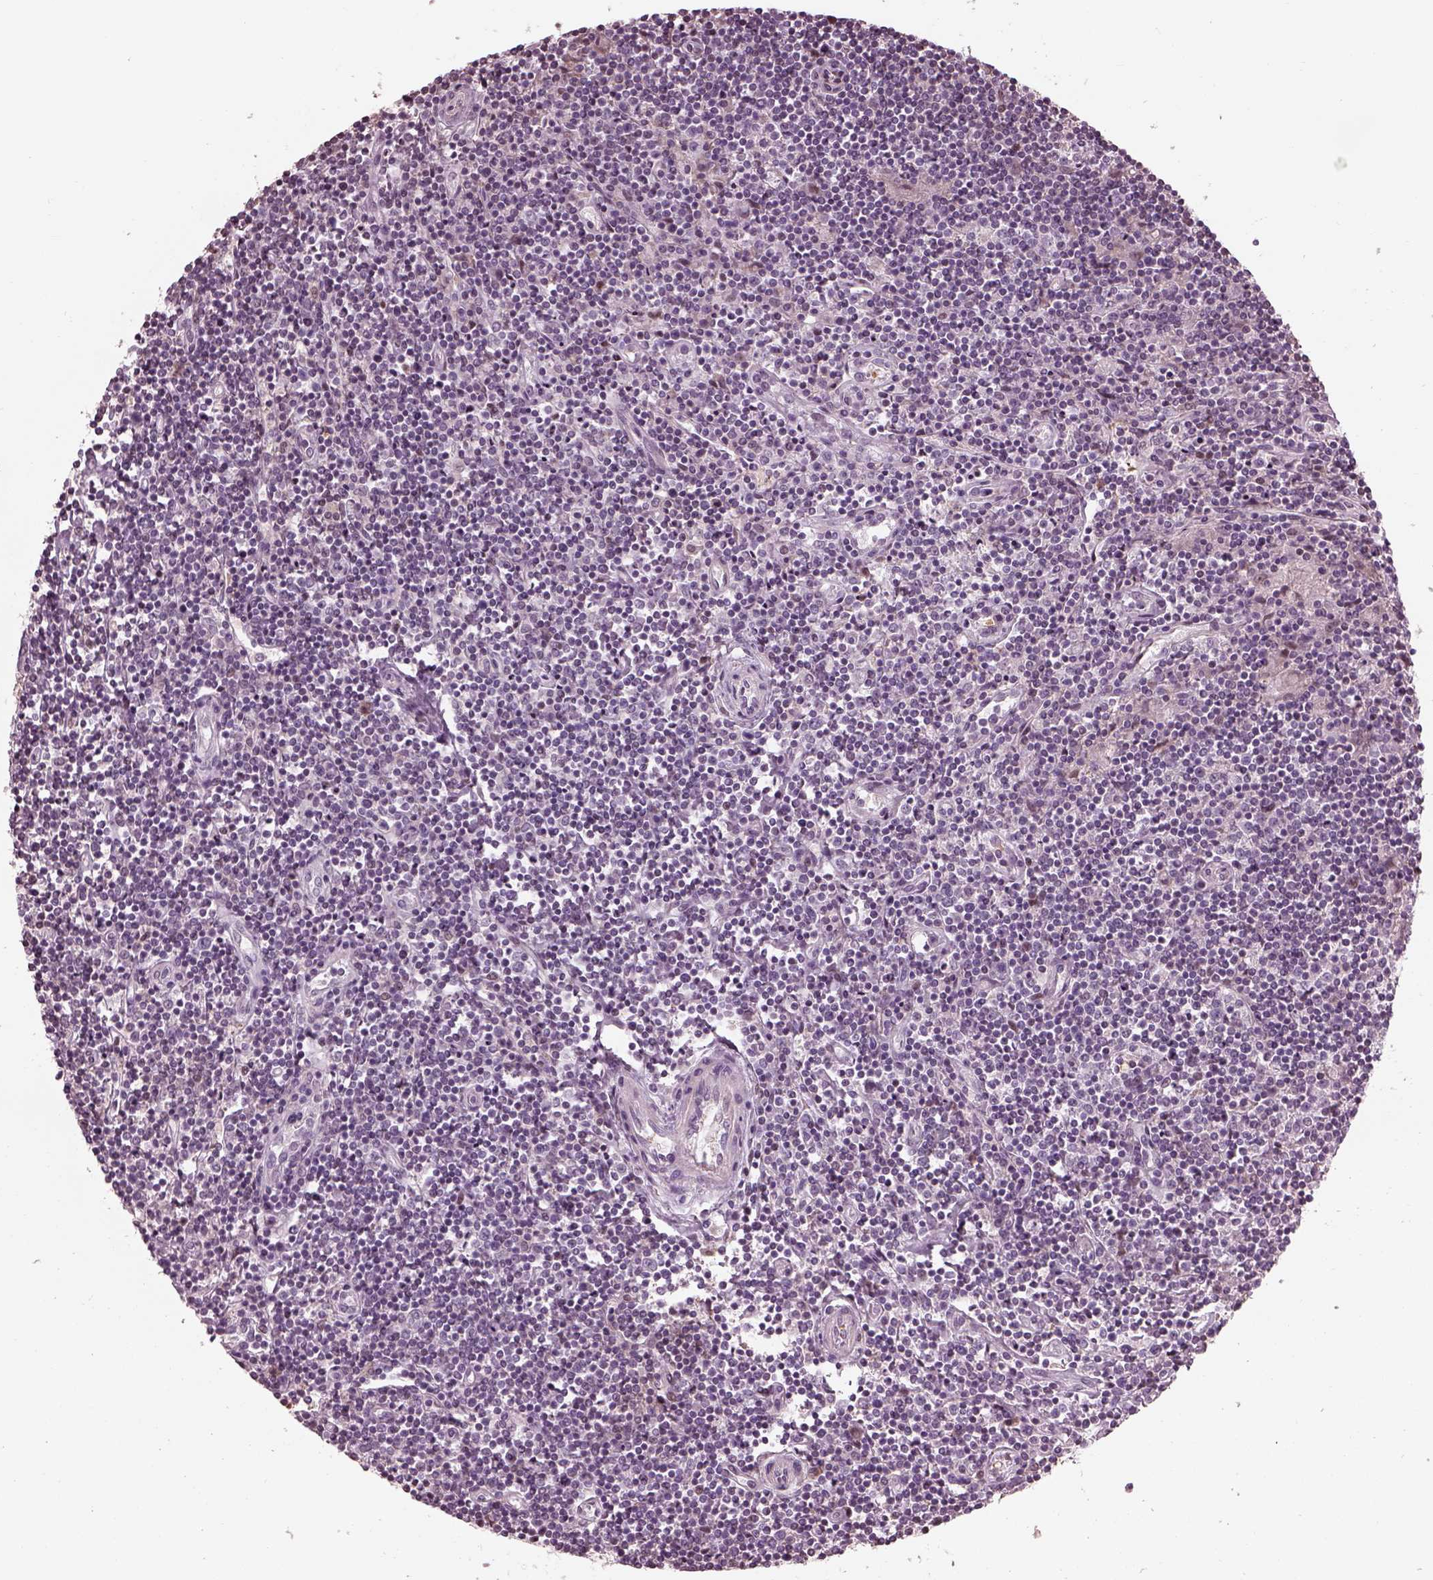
{"staining": {"intensity": "negative", "quantity": "none", "location": "none"}, "tissue": "lymphoma", "cell_type": "Tumor cells", "image_type": "cancer", "snomed": [{"axis": "morphology", "description": "Hodgkin's disease, NOS"}, {"axis": "topography", "description": "Lymph node"}], "caption": "Immunohistochemistry (IHC) of lymphoma demonstrates no expression in tumor cells. (DAB immunohistochemistry visualized using brightfield microscopy, high magnification).", "gene": "BFSP1", "patient": {"sex": "male", "age": 40}}